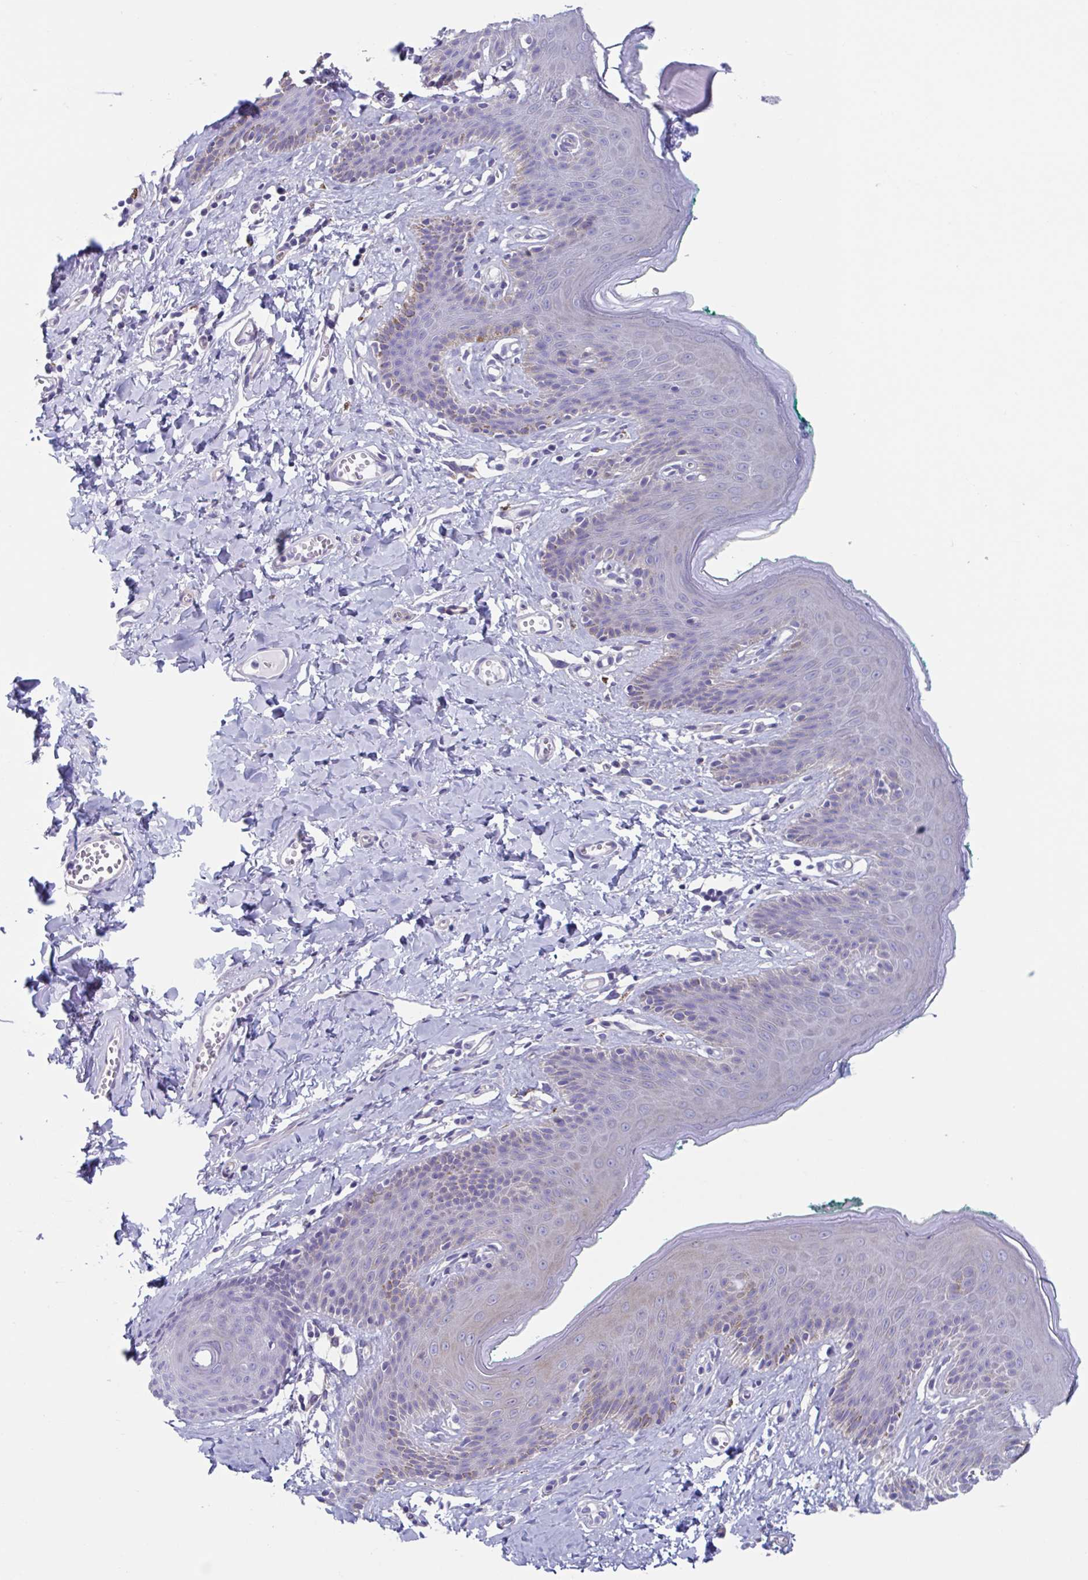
{"staining": {"intensity": "weak", "quantity": "<25%", "location": "cytoplasmic/membranous"}, "tissue": "skin", "cell_type": "Epidermal cells", "image_type": "normal", "snomed": [{"axis": "morphology", "description": "Normal tissue, NOS"}, {"axis": "topography", "description": "Vulva"}, {"axis": "topography", "description": "Peripheral nerve tissue"}], "caption": "A photomicrograph of human skin is negative for staining in epidermal cells. (DAB (3,3'-diaminobenzidine) immunohistochemistry with hematoxylin counter stain).", "gene": "LPIN3", "patient": {"sex": "female", "age": 66}}